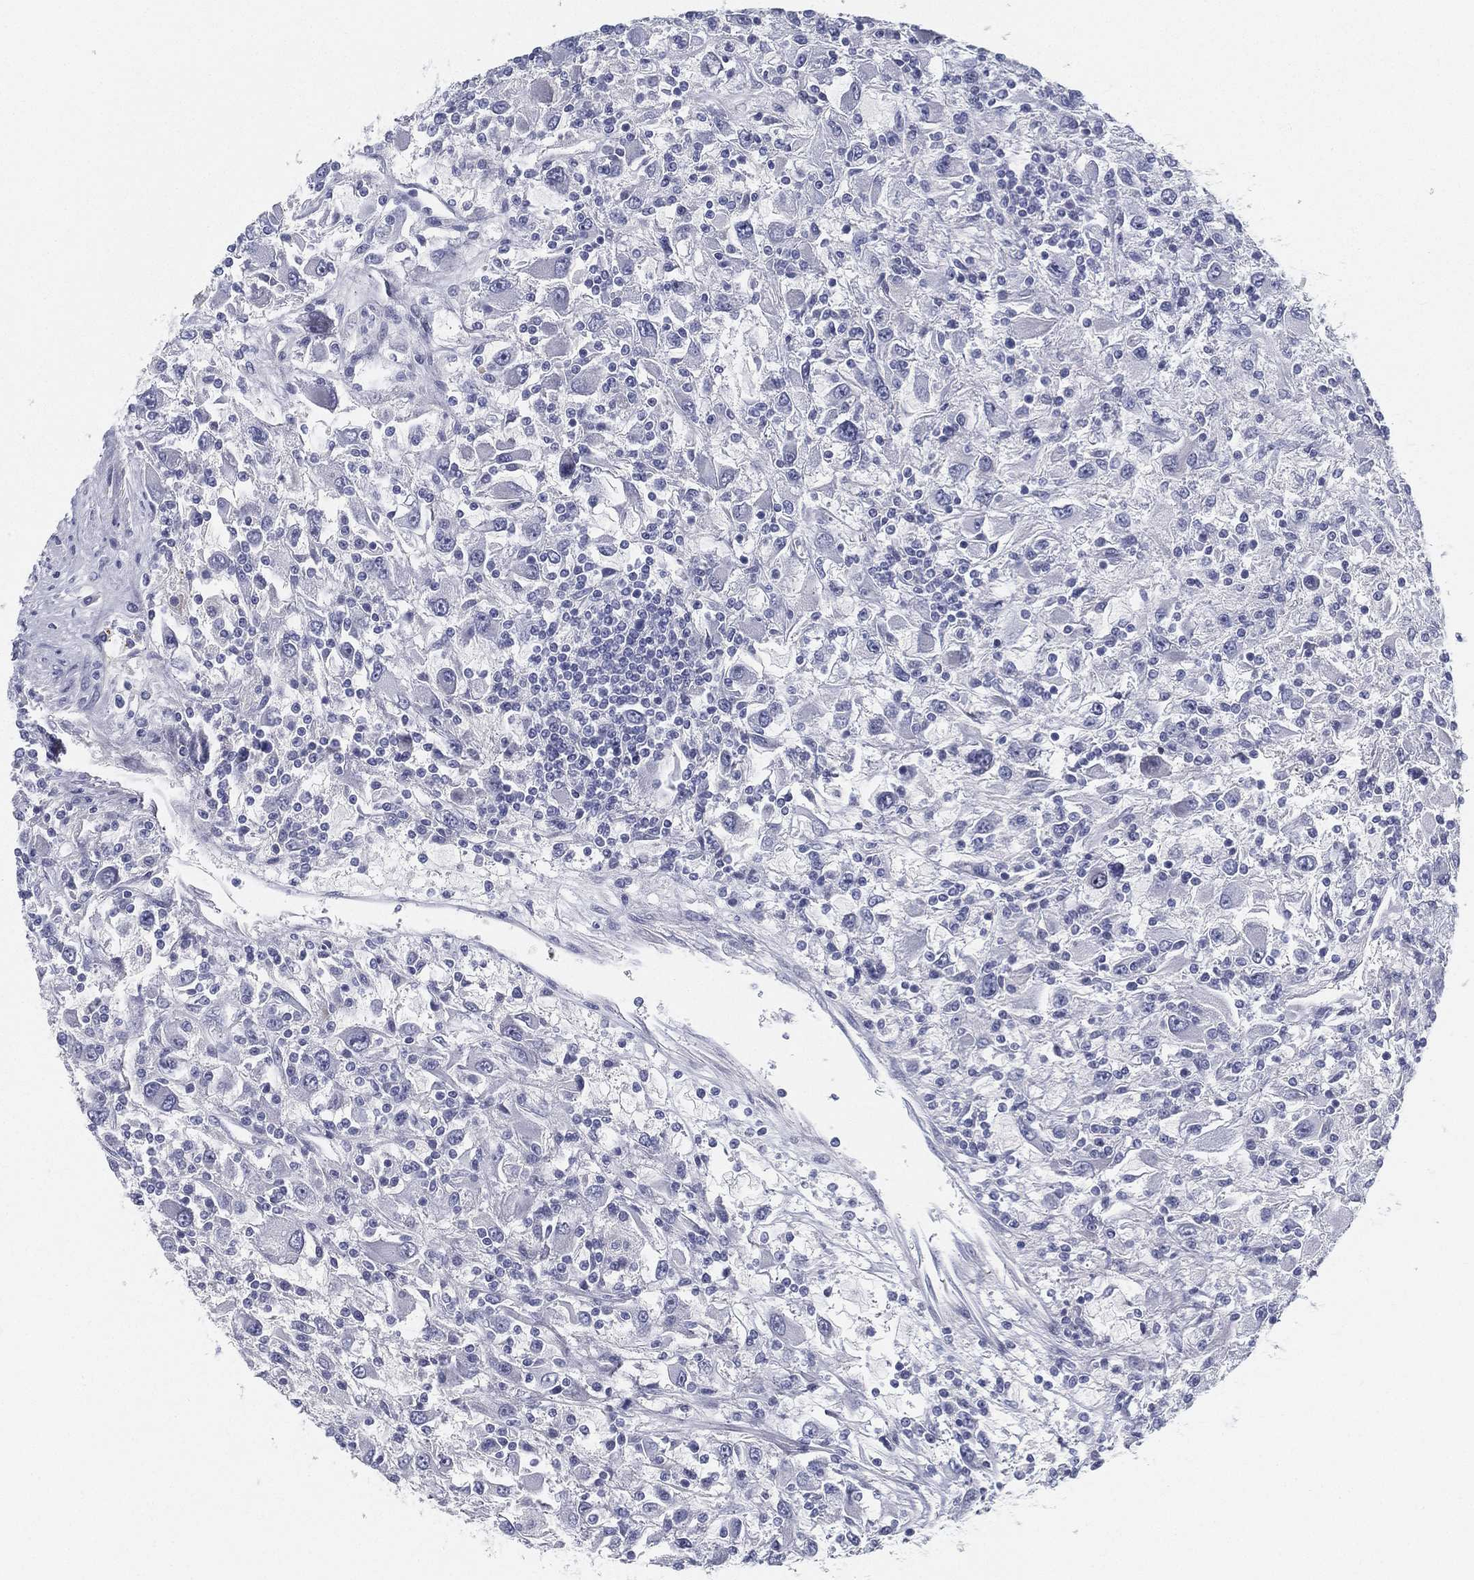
{"staining": {"intensity": "negative", "quantity": "none", "location": "none"}, "tissue": "renal cancer", "cell_type": "Tumor cells", "image_type": "cancer", "snomed": [{"axis": "morphology", "description": "Adenocarcinoma, NOS"}, {"axis": "topography", "description": "Kidney"}], "caption": "High magnification brightfield microscopy of renal cancer stained with DAB (3,3'-diaminobenzidine) (brown) and counterstained with hematoxylin (blue): tumor cells show no significant staining. (Stains: DAB immunohistochemistry (IHC) with hematoxylin counter stain, Microscopy: brightfield microscopy at high magnification).", "gene": "SPPL2C", "patient": {"sex": "female", "age": 67}}